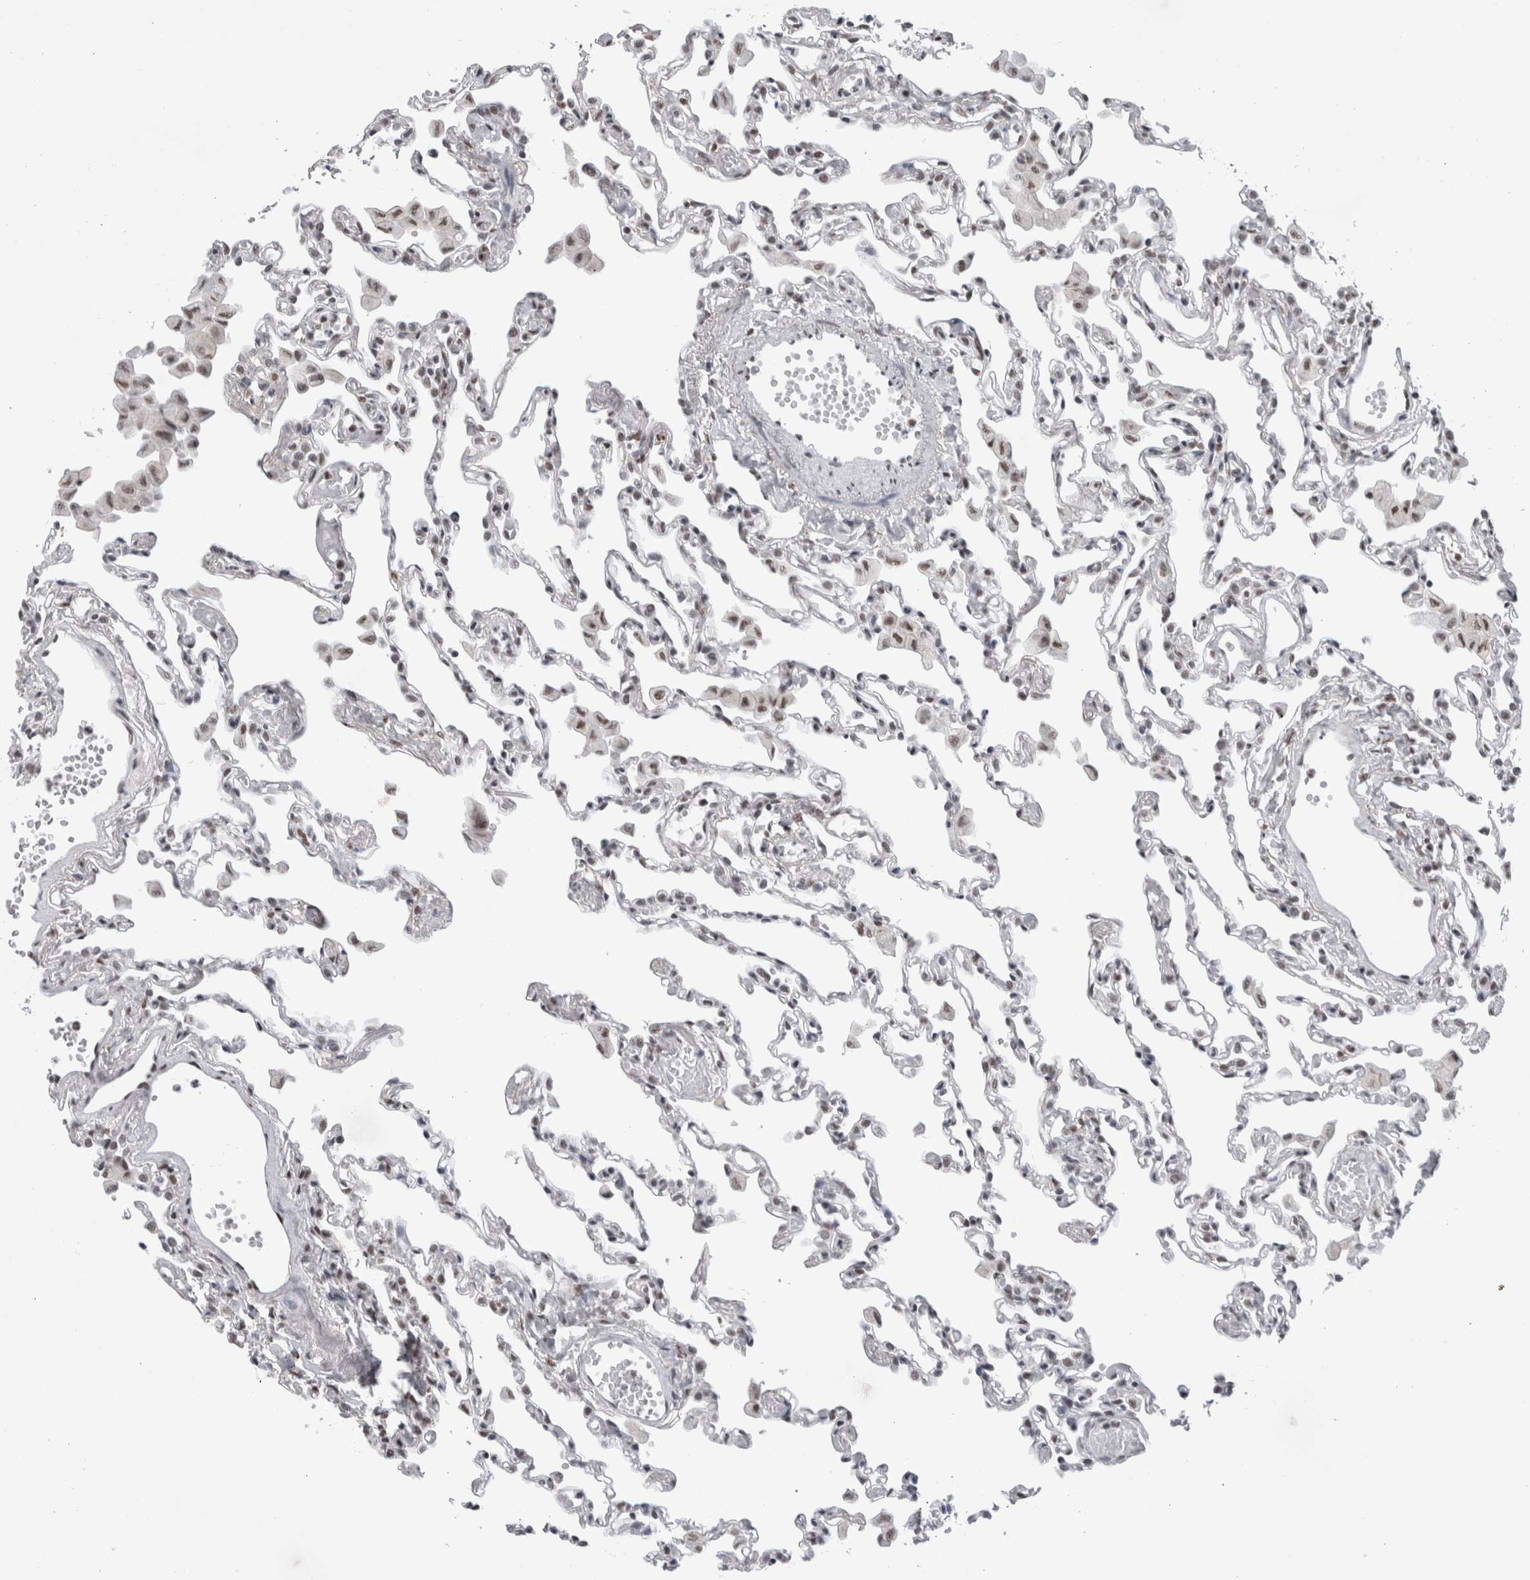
{"staining": {"intensity": "weak", "quantity": "25%-75%", "location": "nuclear"}, "tissue": "lung", "cell_type": "Alveolar cells", "image_type": "normal", "snomed": [{"axis": "morphology", "description": "Normal tissue, NOS"}, {"axis": "topography", "description": "Bronchus"}, {"axis": "topography", "description": "Lung"}], "caption": "Weak nuclear positivity for a protein is present in about 25%-75% of alveolar cells of normal lung using immunohistochemistry (IHC).", "gene": "API5", "patient": {"sex": "female", "age": 49}}